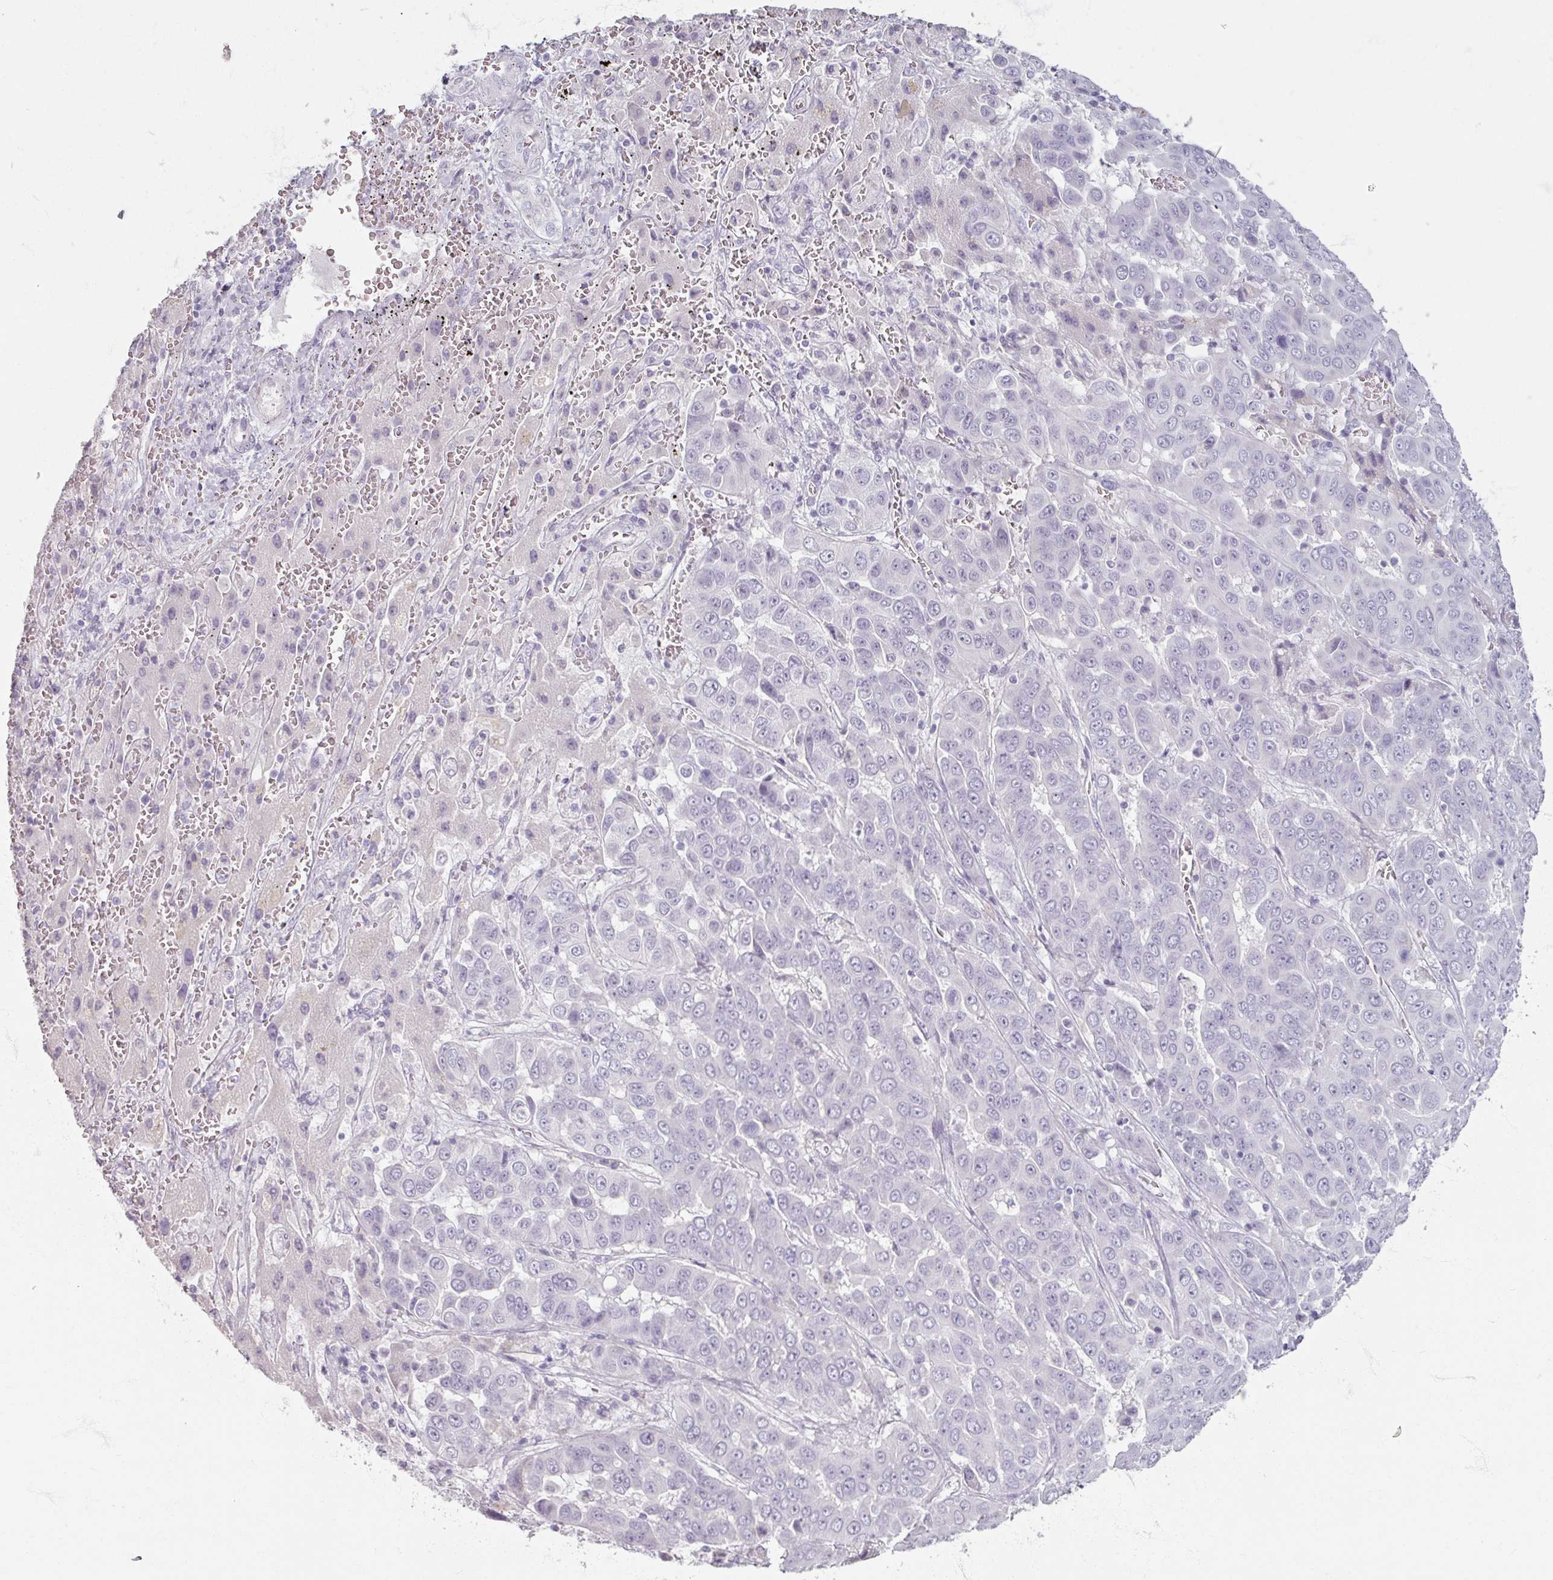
{"staining": {"intensity": "negative", "quantity": "none", "location": "none"}, "tissue": "liver cancer", "cell_type": "Tumor cells", "image_type": "cancer", "snomed": [{"axis": "morphology", "description": "Cholangiocarcinoma"}, {"axis": "topography", "description": "Liver"}], "caption": "Human liver cancer (cholangiocarcinoma) stained for a protein using immunohistochemistry (IHC) displays no staining in tumor cells.", "gene": "TG", "patient": {"sex": "female", "age": 52}}